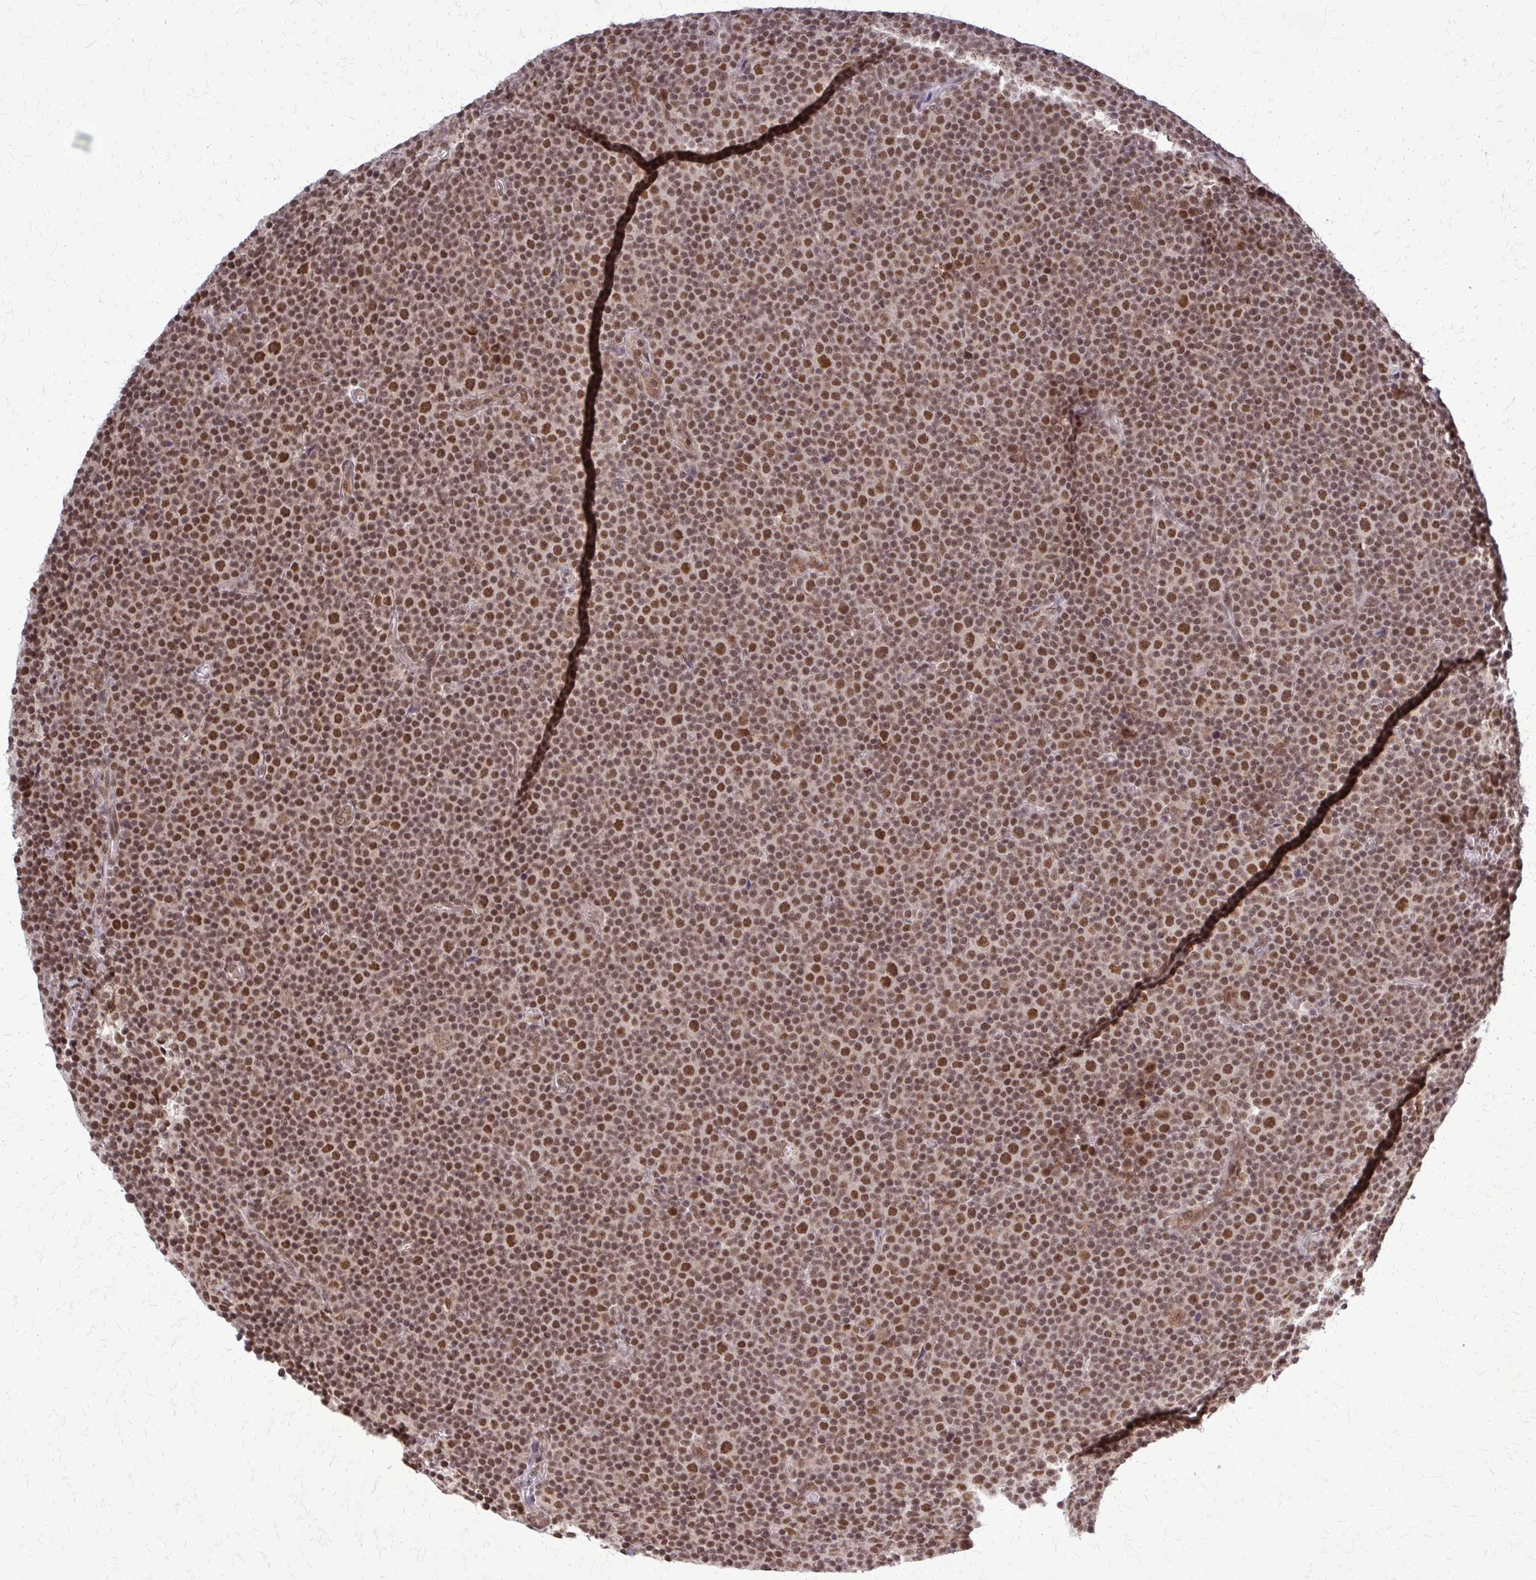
{"staining": {"intensity": "moderate", "quantity": ">75%", "location": "nuclear"}, "tissue": "lymphoma", "cell_type": "Tumor cells", "image_type": "cancer", "snomed": [{"axis": "morphology", "description": "Malignant lymphoma, non-Hodgkin's type, Low grade"}, {"axis": "topography", "description": "Lymph node"}], "caption": "This photomicrograph demonstrates IHC staining of human lymphoma, with medium moderate nuclear staining in approximately >75% of tumor cells.", "gene": "HDAC3", "patient": {"sex": "female", "age": 67}}